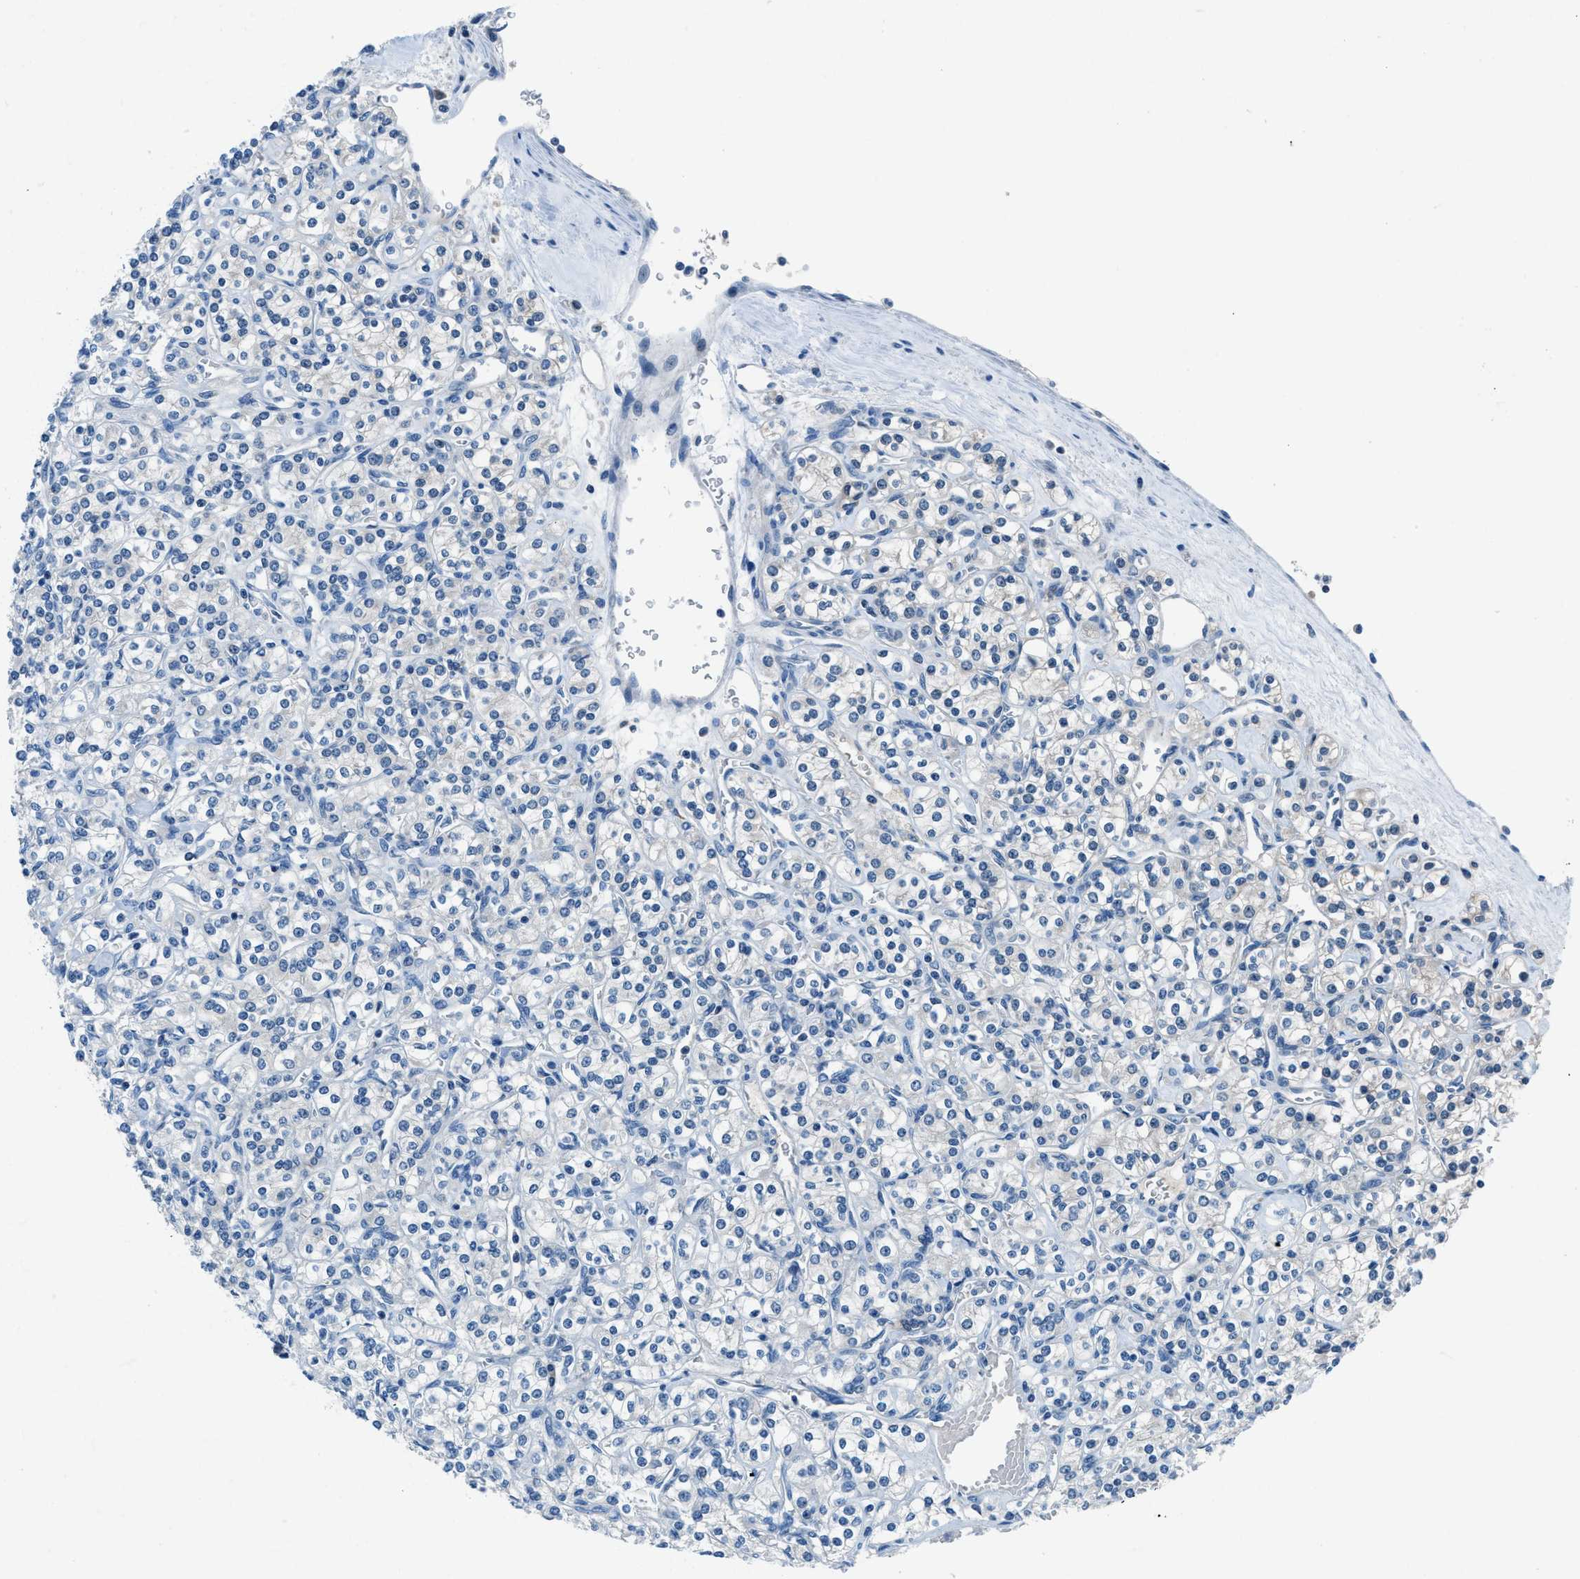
{"staining": {"intensity": "negative", "quantity": "none", "location": "none"}, "tissue": "renal cancer", "cell_type": "Tumor cells", "image_type": "cancer", "snomed": [{"axis": "morphology", "description": "Adenocarcinoma, NOS"}, {"axis": "topography", "description": "Kidney"}], "caption": "The immunohistochemistry micrograph has no significant staining in tumor cells of renal cancer (adenocarcinoma) tissue.", "gene": "ACP1", "patient": {"sex": "male", "age": 77}}